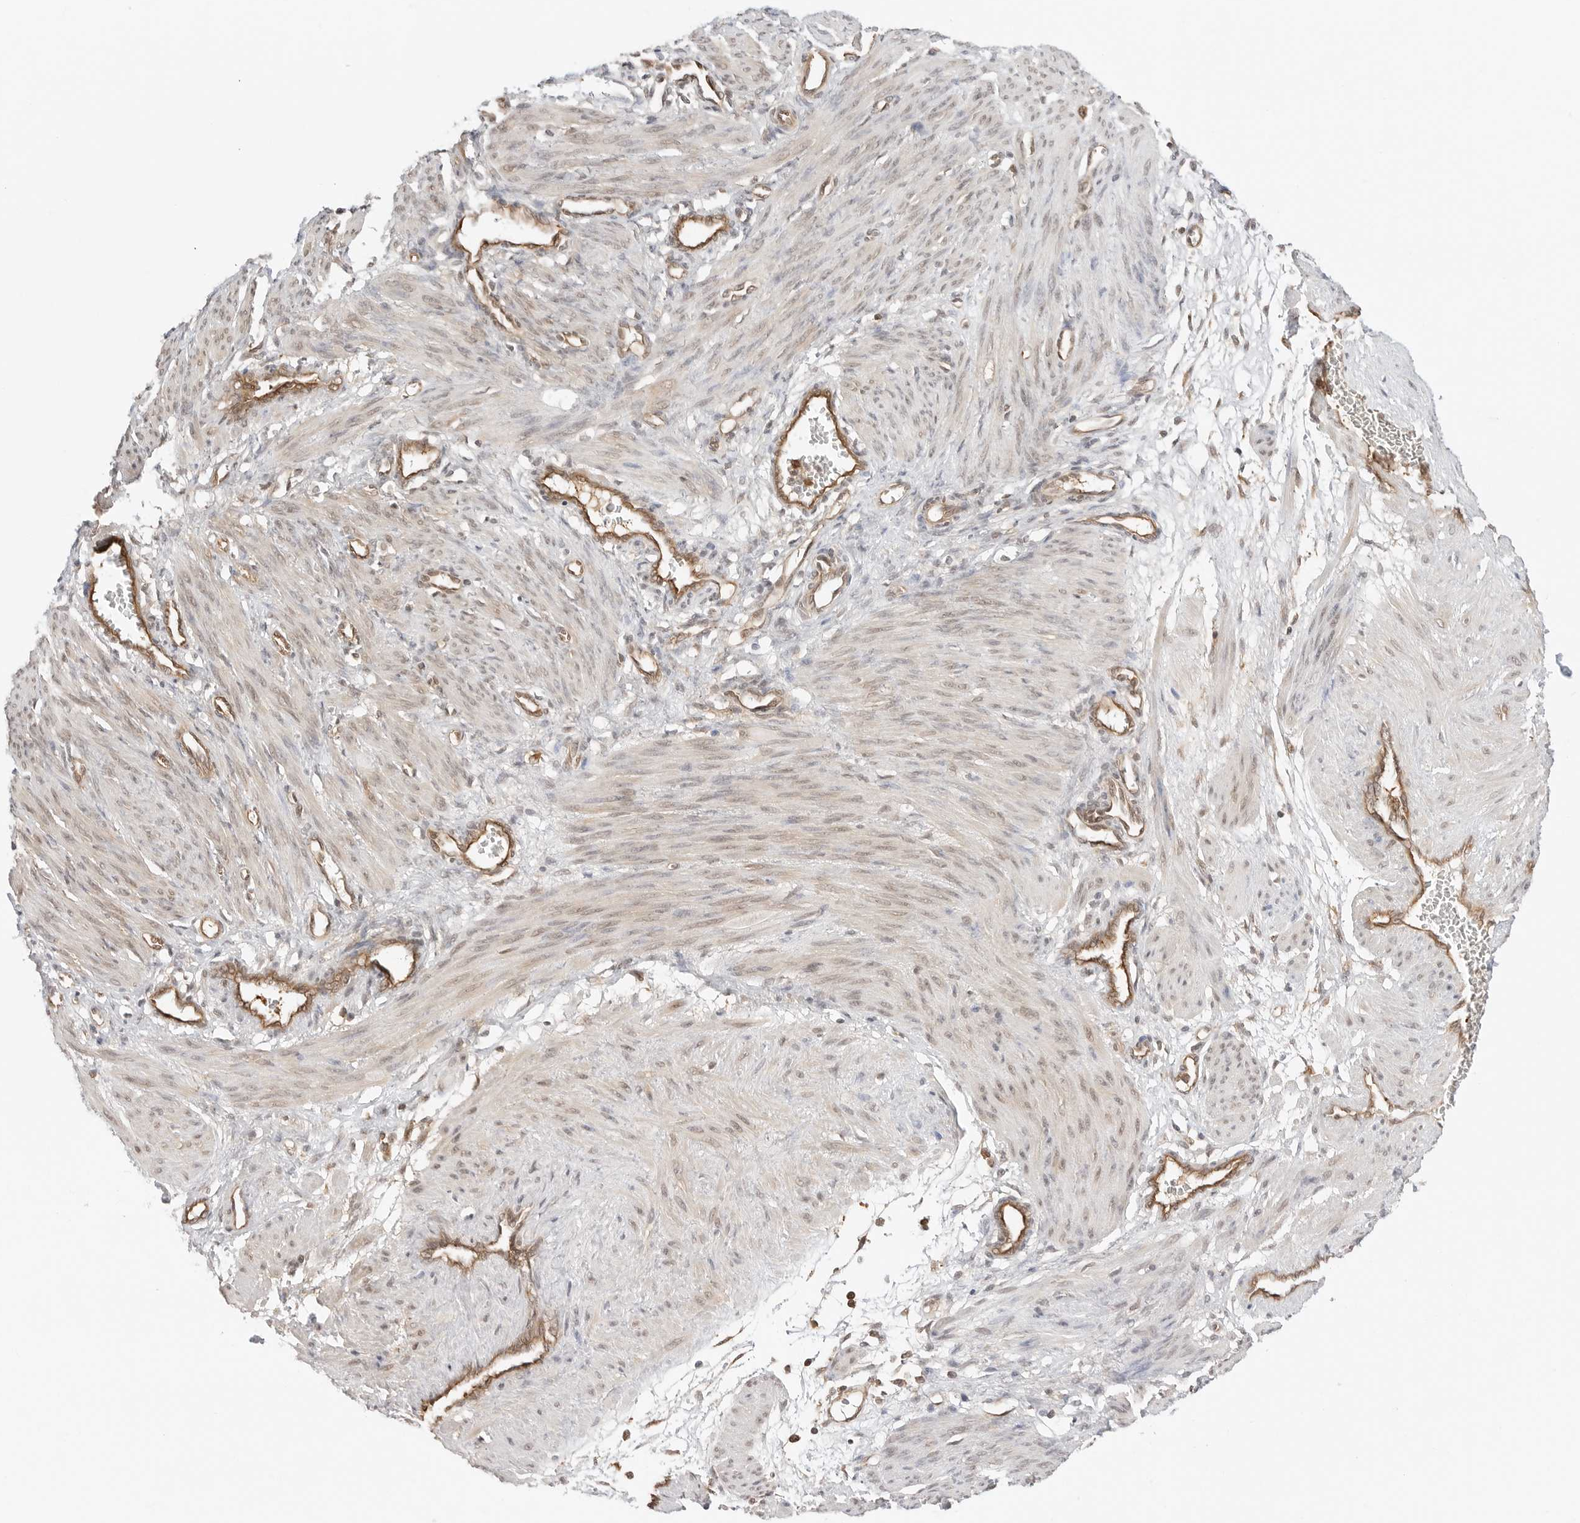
{"staining": {"intensity": "weak", "quantity": "25%-75%", "location": "nuclear"}, "tissue": "smooth muscle", "cell_type": "Smooth muscle cells", "image_type": "normal", "snomed": [{"axis": "morphology", "description": "Normal tissue, NOS"}, {"axis": "topography", "description": "Endometrium"}], "caption": "Immunohistochemistry (DAB) staining of unremarkable smooth muscle demonstrates weak nuclear protein staining in about 25%-75% of smooth muscle cells. The staining was performed using DAB (3,3'-diaminobenzidine), with brown indicating positive protein expression. Nuclei are stained blue with hematoxylin.", "gene": "NUDC", "patient": {"sex": "female", "age": 33}}